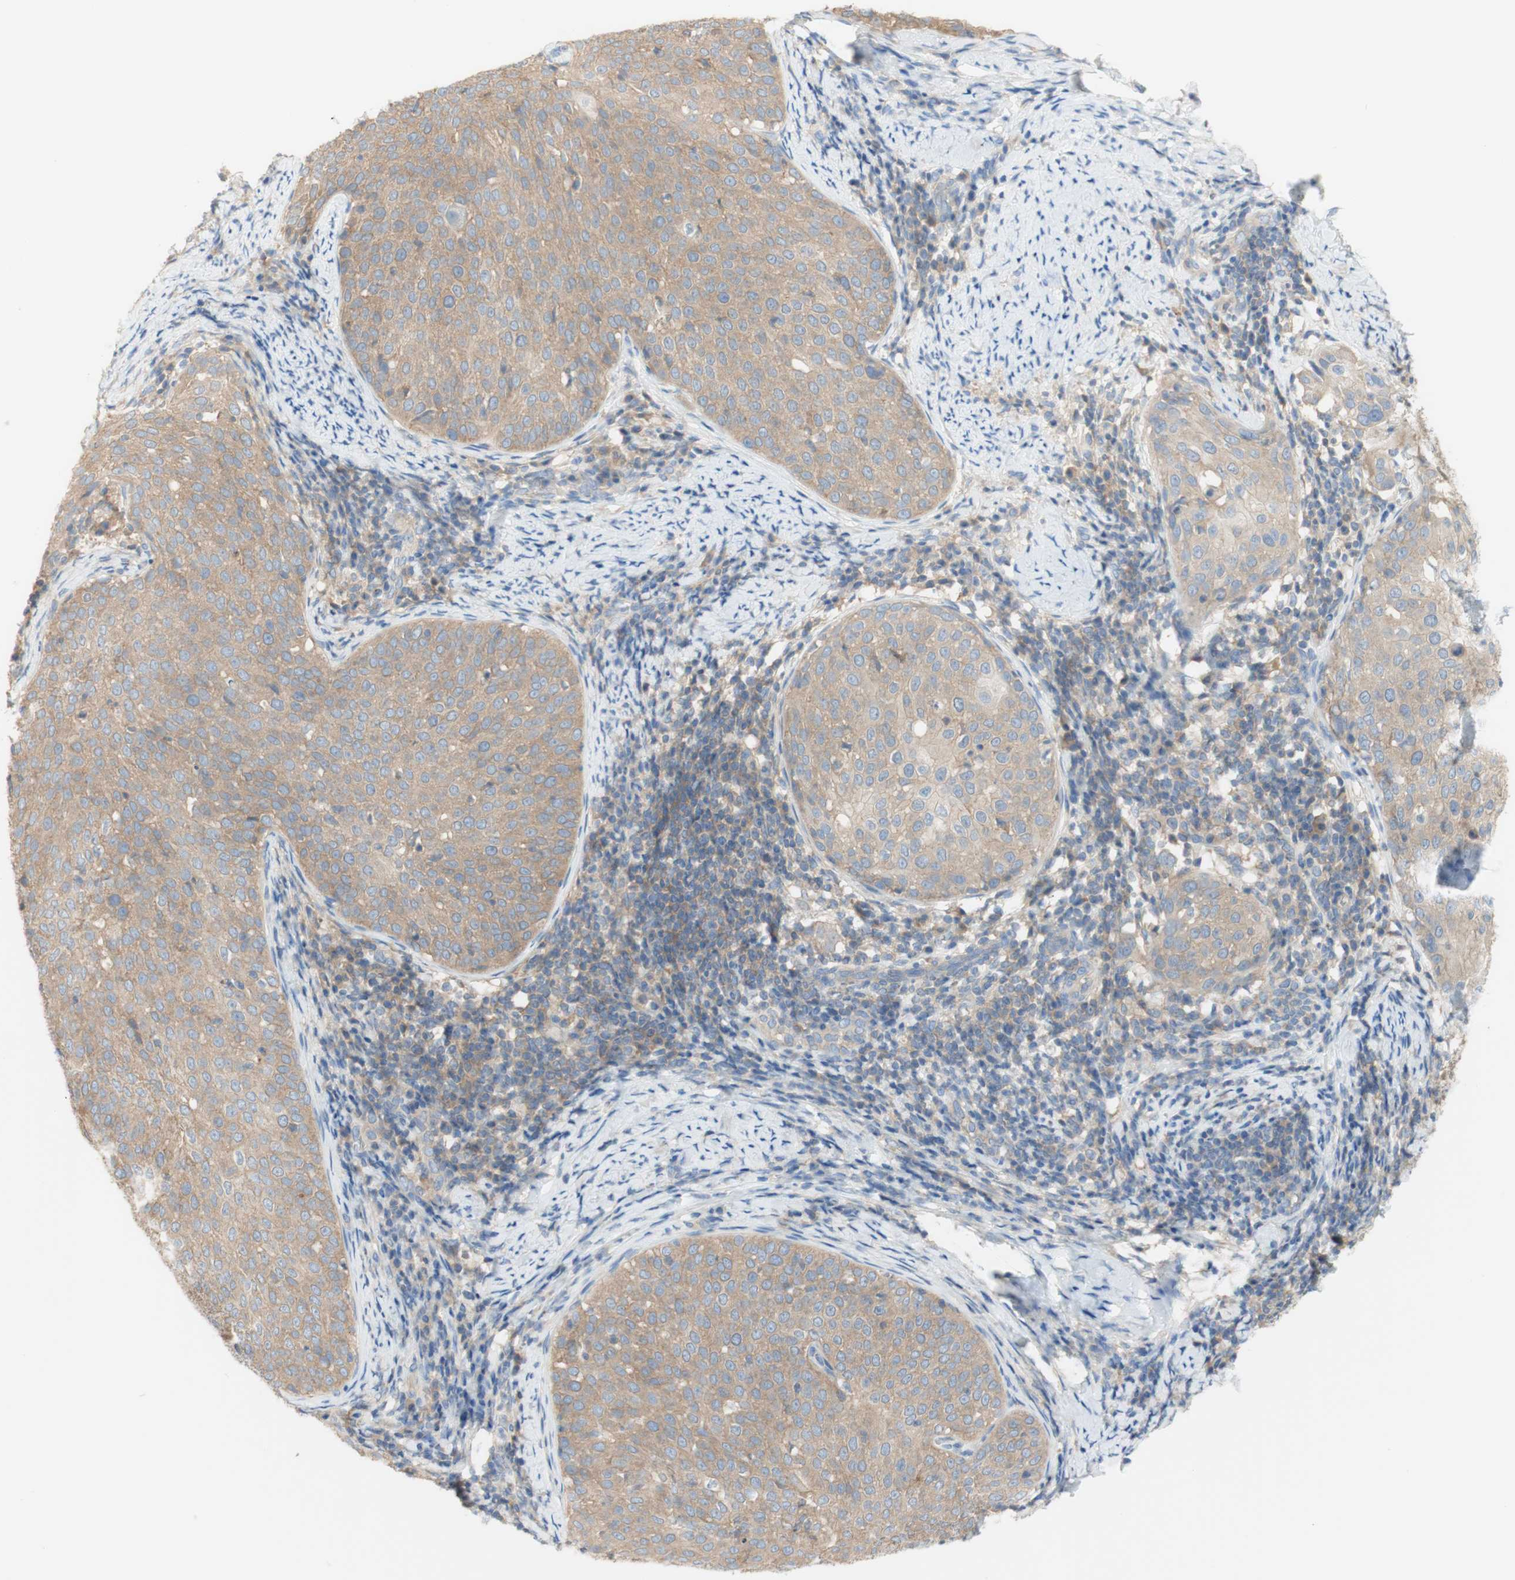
{"staining": {"intensity": "moderate", "quantity": ">75%", "location": "cytoplasmic/membranous"}, "tissue": "cervical cancer", "cell_type": "Tumor cells", "image_type": "cancer", "snomed": [{"axis": "morphology", "description": "Squamous cell carcinoma, NOS"}, {"axis": "topography", "description": "Cervix"}], "caption": "A brown stain shows moderate cytoplasmic/membranous positivity of a protein in human cervical cancer tumor cells.", "gene": "ATP2B1", "patient": {"sex": "female", "age": 51}}